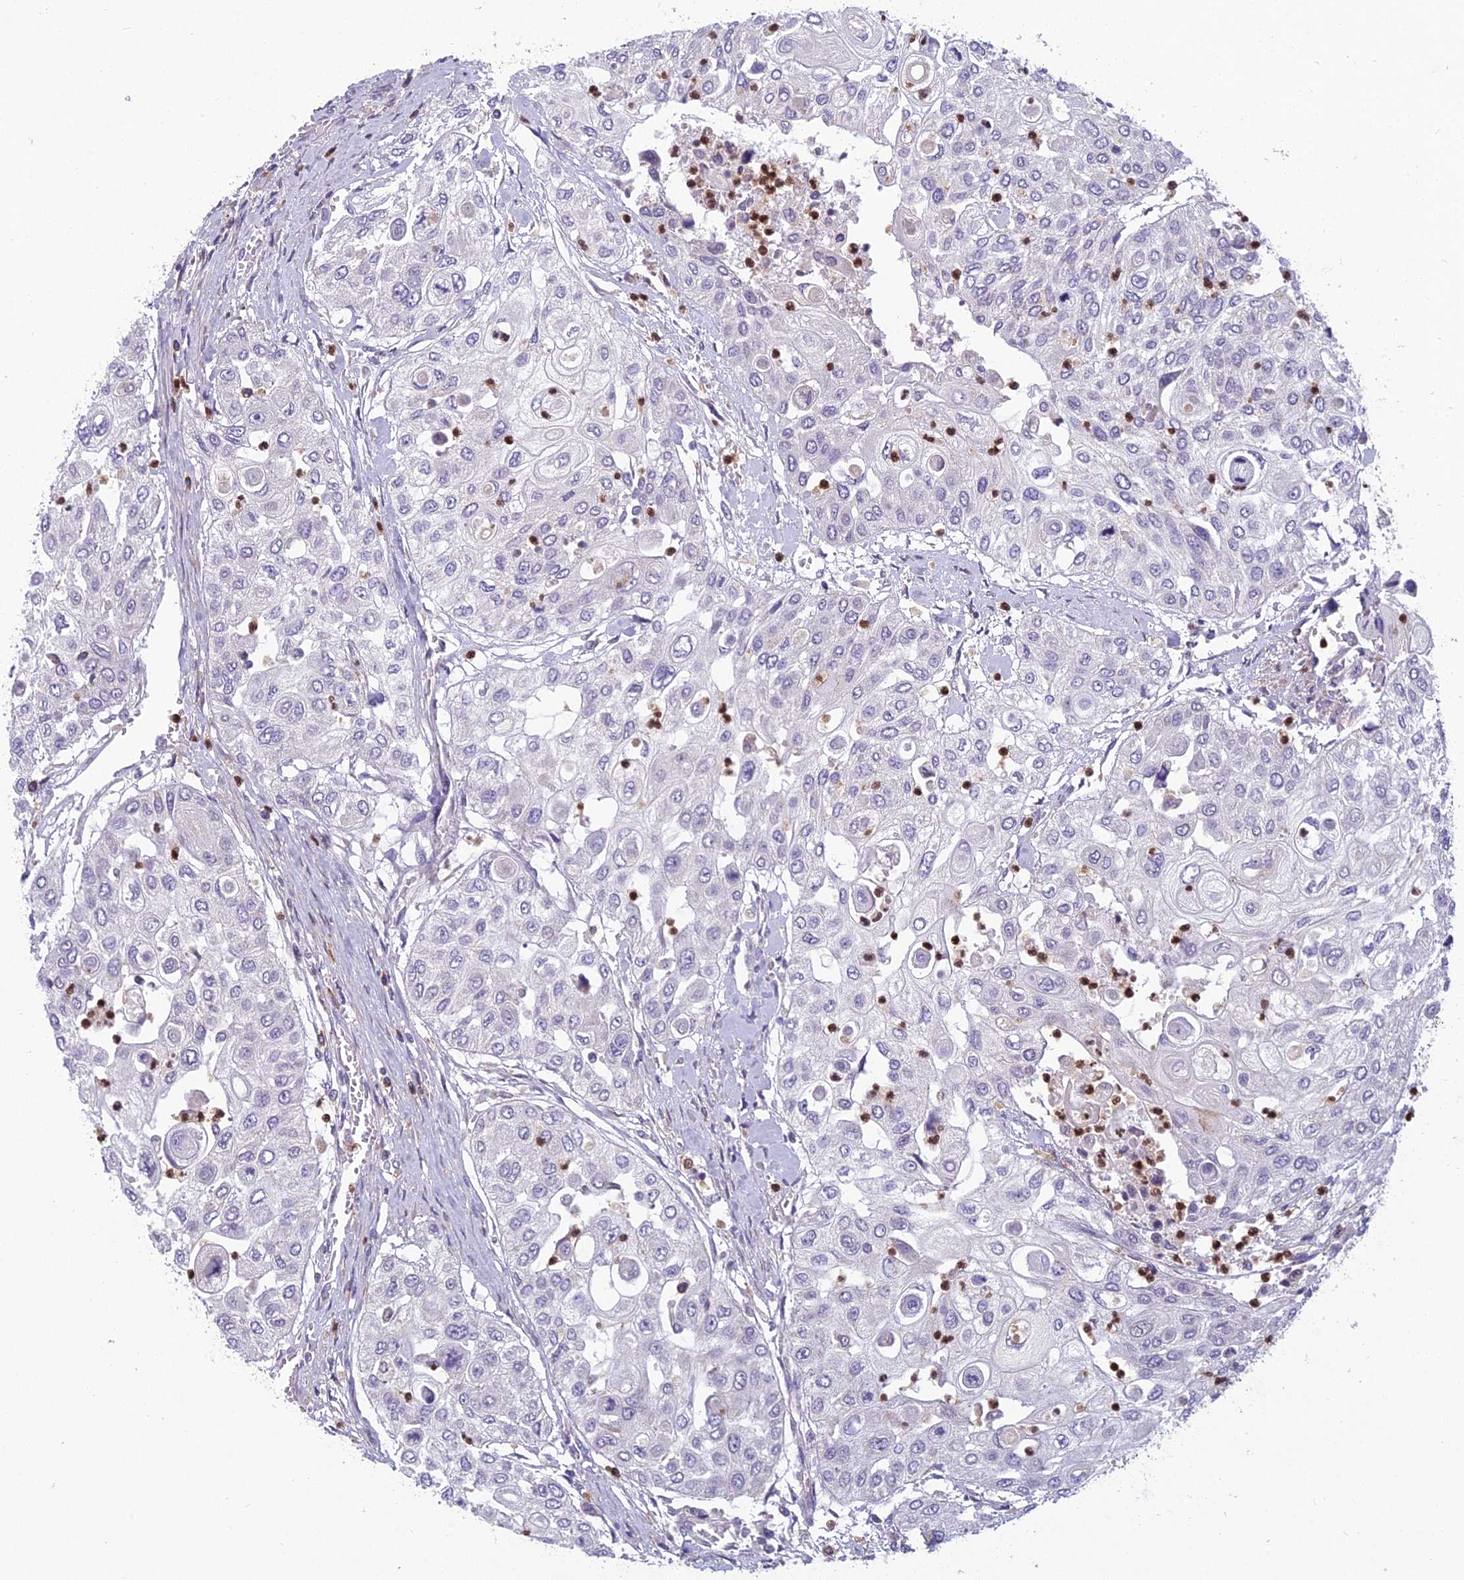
{"staining": {"intensity": "negative", "quantity": "none", "location": "none"}, "tissue": "urothelial cancer", "cell_type": "Tumor cells", "image_type": "cancer", "snomed": [{"axis": "morphology", "description": "Urothelial carcinoma, High grade"}, {"axis": "topography", "description": "Urinary bladder"}], "caption": "Immunohistochemistry of high-grade urothelial carcinoma exhibits no positivity in tumor cells. The staining is performed using DAB (3,3'-diaminobenzidine) brown chromogen with nuclei counter-stained in using hematoxylin.", "gene": "ENSG00000188897", "patient": {"sex": "female", "age": 79}}